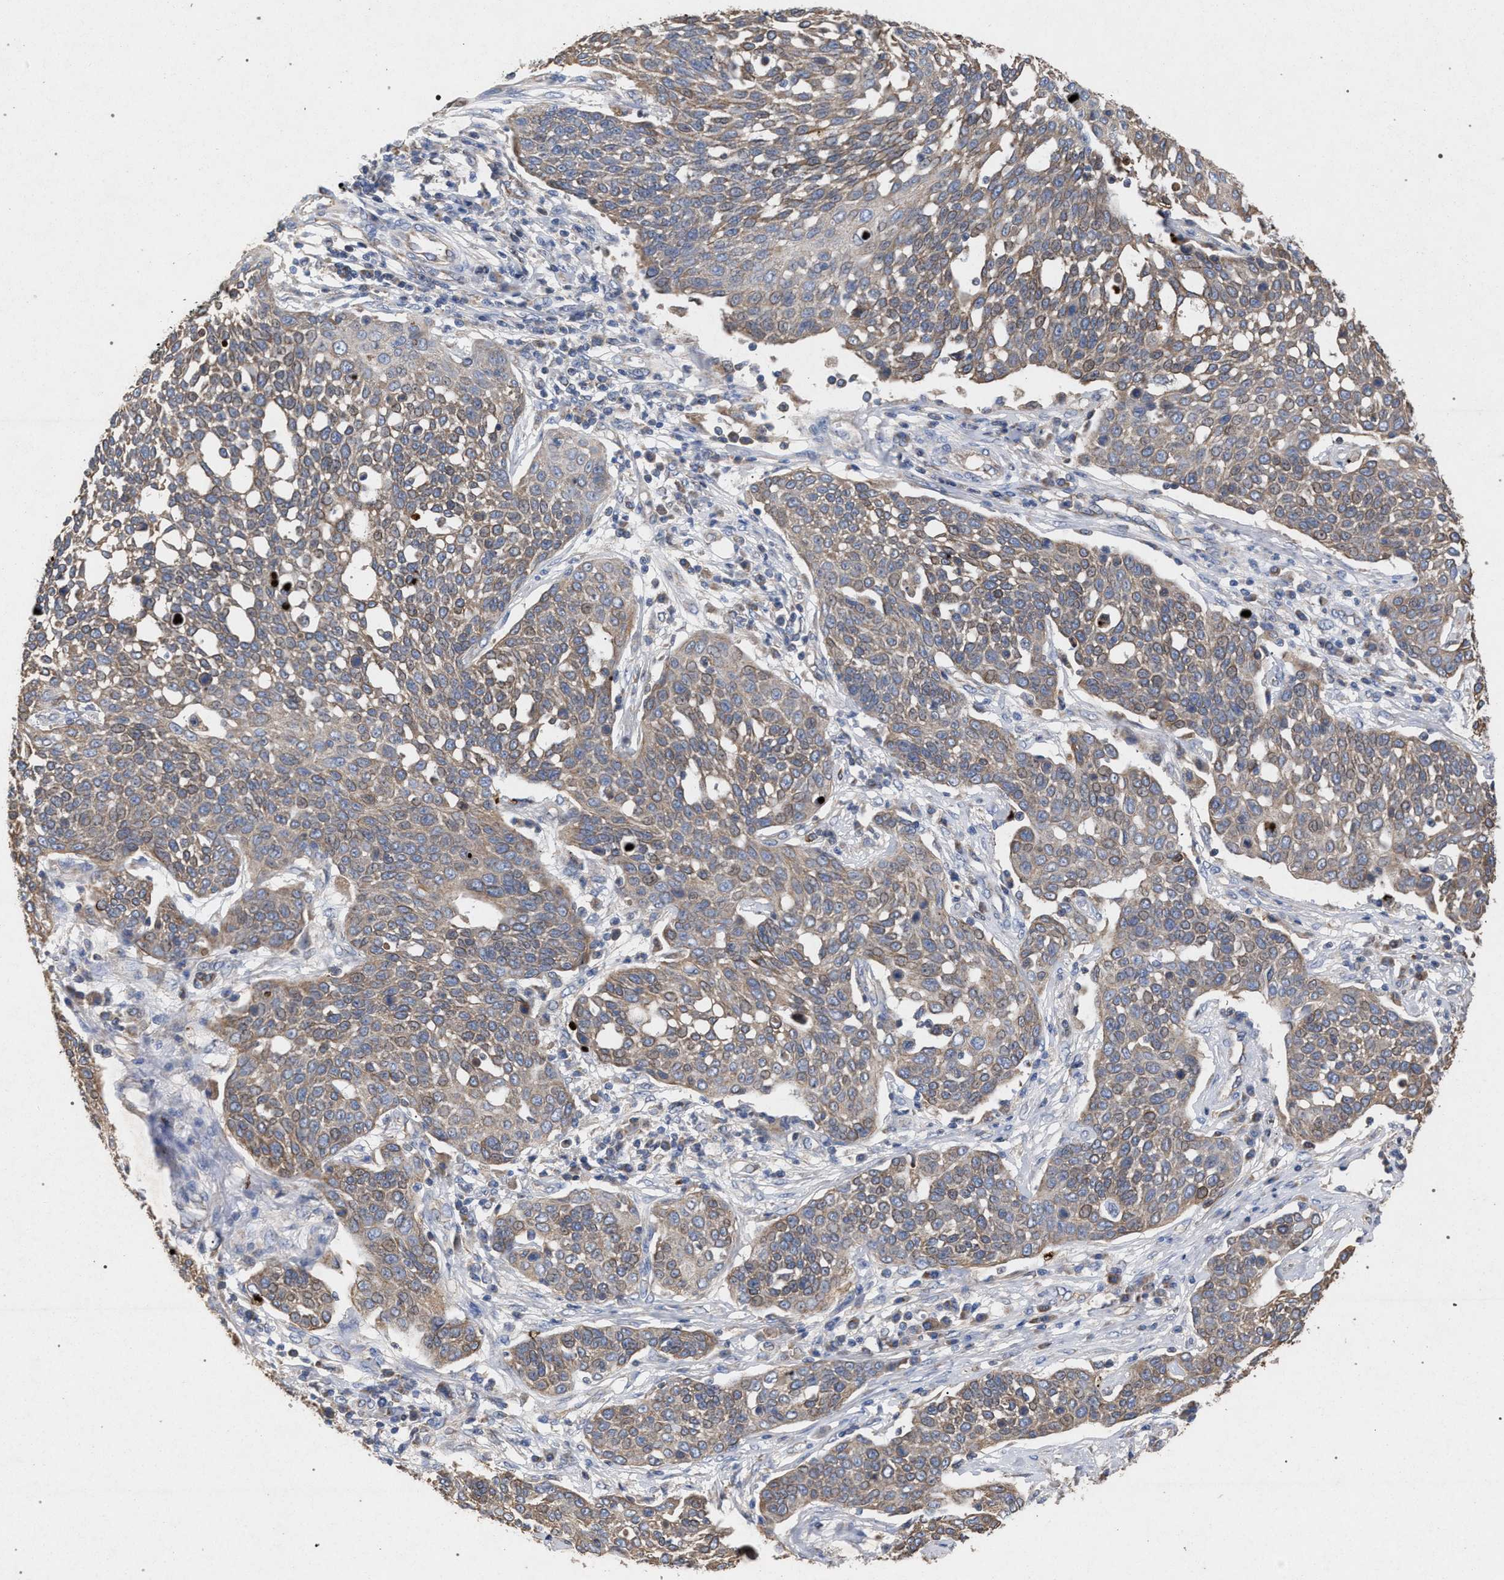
{"staining": {"intensity": "weak", "quantity": ">75%", "location": "cytoplasmic/membranous"}, "tissue": "cervical cancer", "cell_type": "Tumor cells", "image_type": "cancer", "snomed": [{"axis": "morphology", "description": "Squamous cell carcinoma, NOS"}, {"axis": "topography", "description": "Cervix"}], "caption": "A micrograph of human squamous cell carcinoma (cervical) stained for a protein exhibits weak cytoplasmic/membranous brown staining in tumor cells. Using DAB (brown) and hematoxylin (blue) stains, captured at high magnification using brightfield microscopy.", "gene": "BCL2L12", "patient": {"sex": "female", "age": 34}}